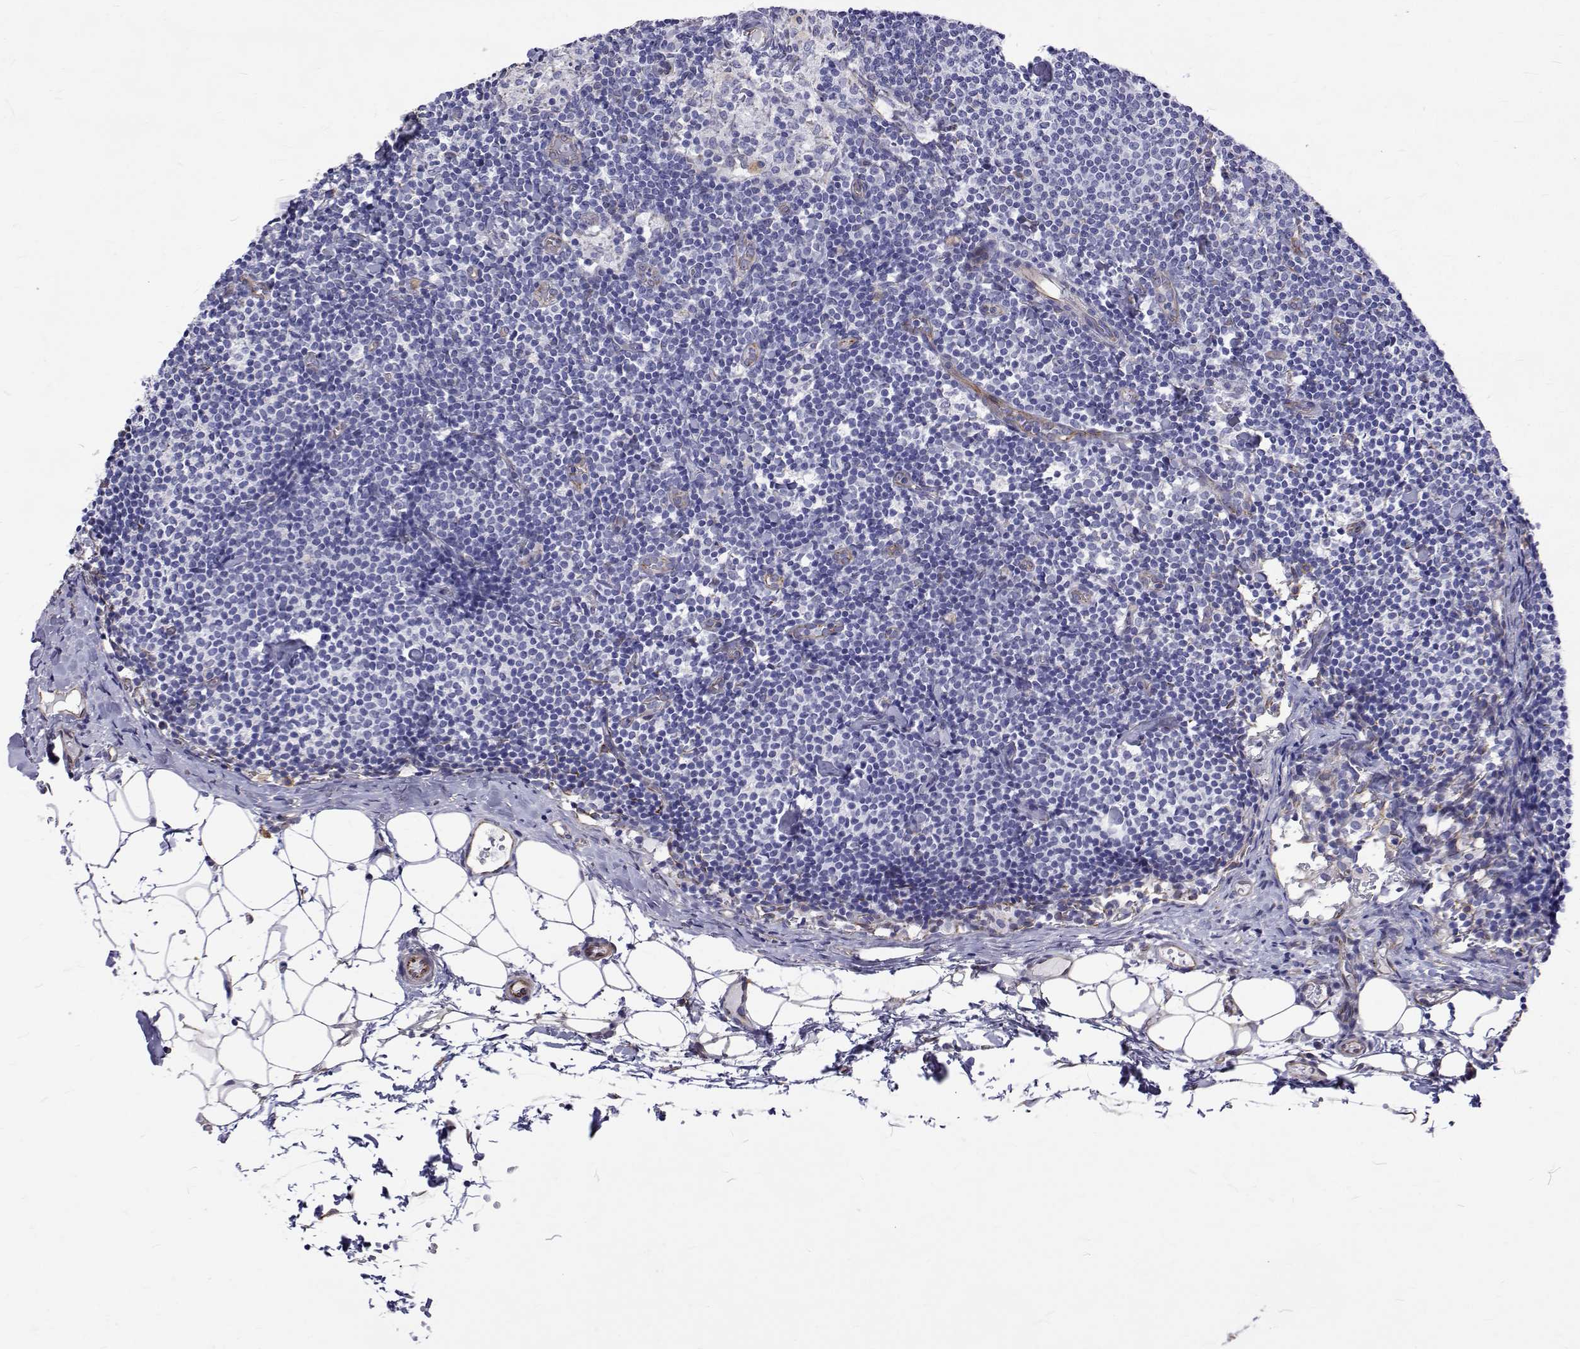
{"staining": {"intensity": "negative", "quantity": "none", "location": "none"}, "tissue": "lymph node", "cell_type": "Germinal center cells", "image_type": "normal", "snomed": [{"axis": "morphology", "description": "Normal tissue, NOS"}, {"axis": "topography", "description": "Lymph node"}], "caption": "An image of lymph node stained for a protein displays no brown staining in germinal center cells.", "gene": "OPRPN", "patient": {"sex": "female", "age": 41}}